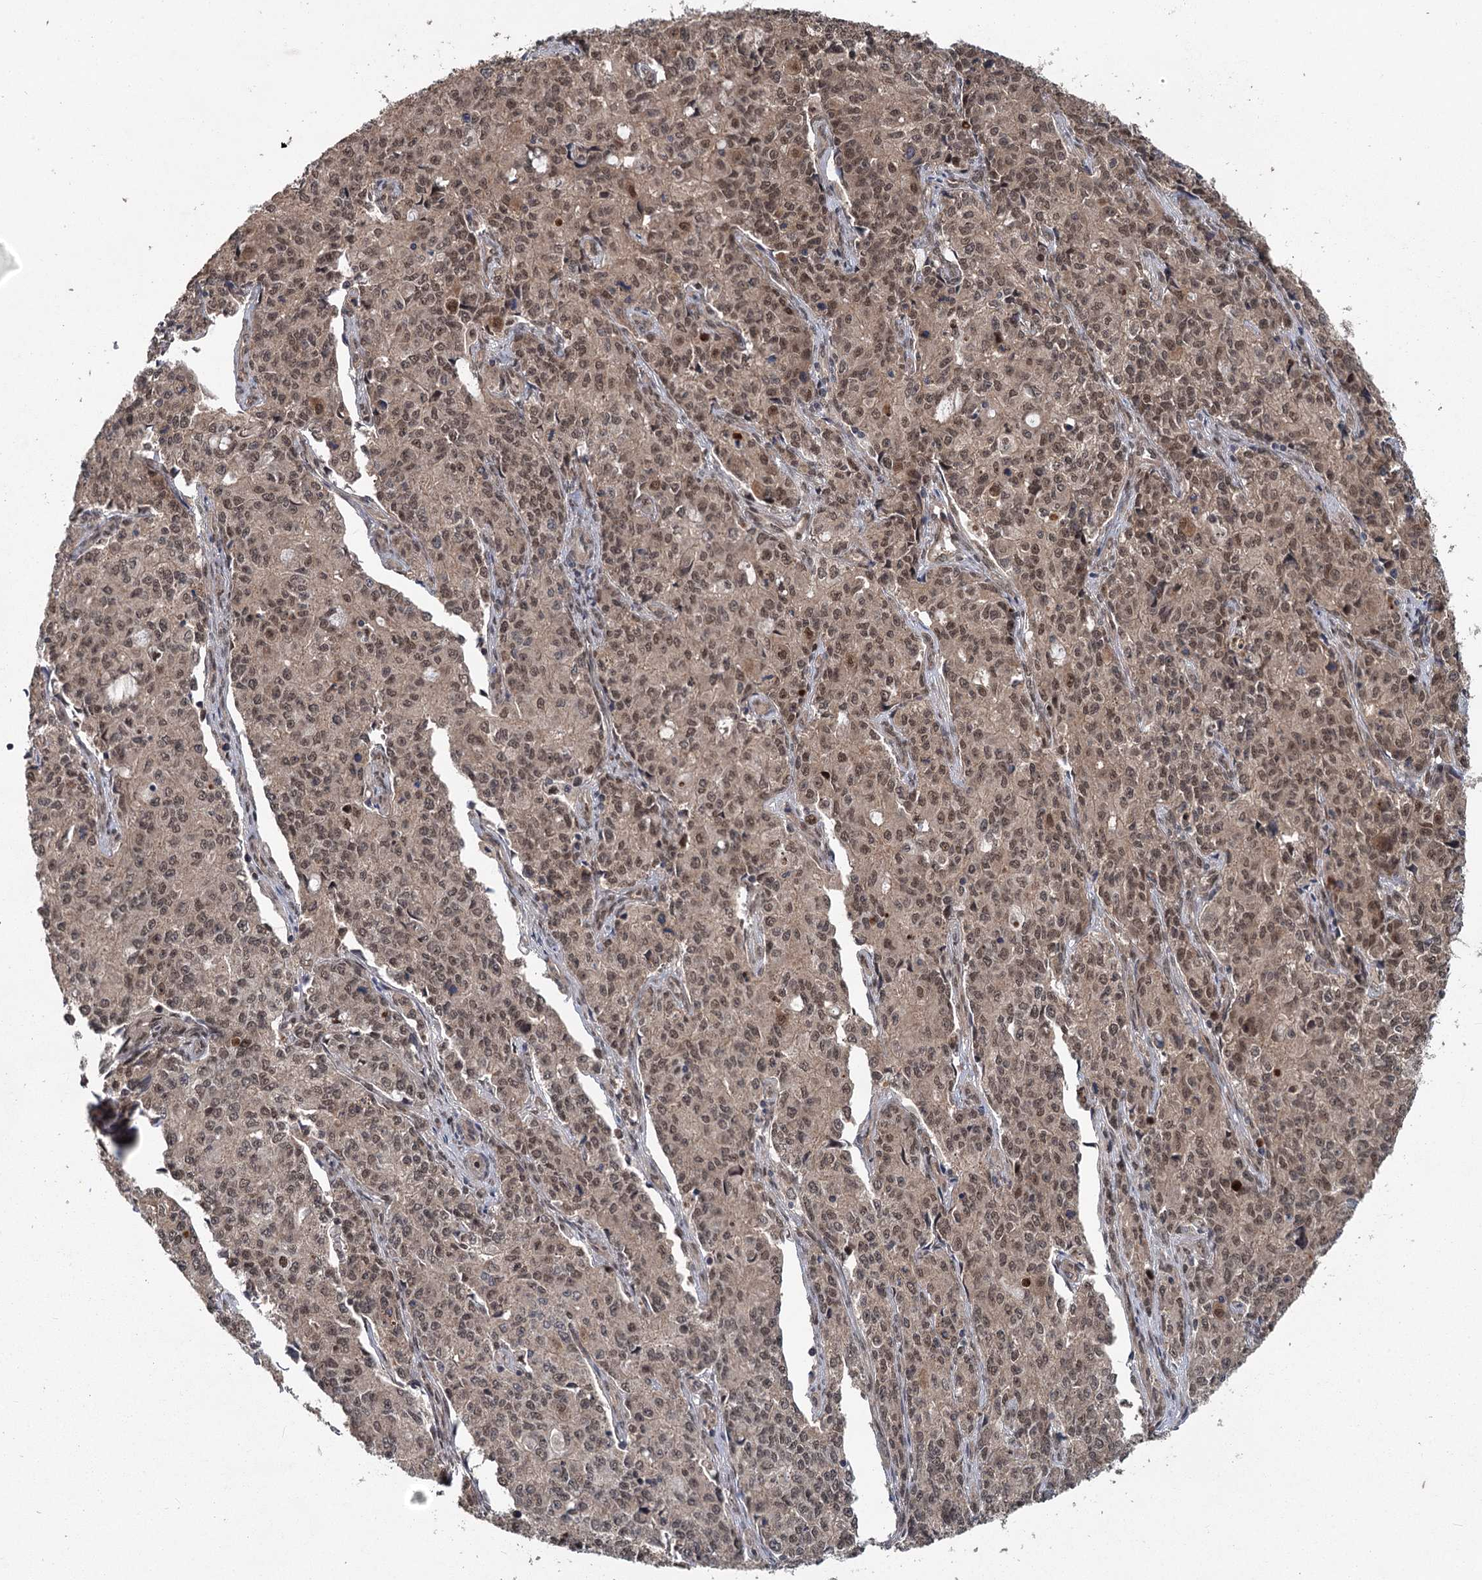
{"staining": {"intensity": "moderate", "quantity": ">75%", "location": "cytoplasmic/membranous,nuclear"}, "tissue": "endometrial cancer", "cell_type": "Tumor cells", "image_type": "cancer", "snomed": [{"axis": "morphology", "description": "Adenocarcinoma, NOS"}, {"axis": "topography", "description": "Endometrium"}], "caption": "Immunohistochemistry of endometrial adenocarcinoma demonstrates medium levels of moderate cytoplasmic/membranous and nuclear staining in about >75% of tumor cells.", "gene": "MYG1", "patient": {"sex": "female", "age": 50}}